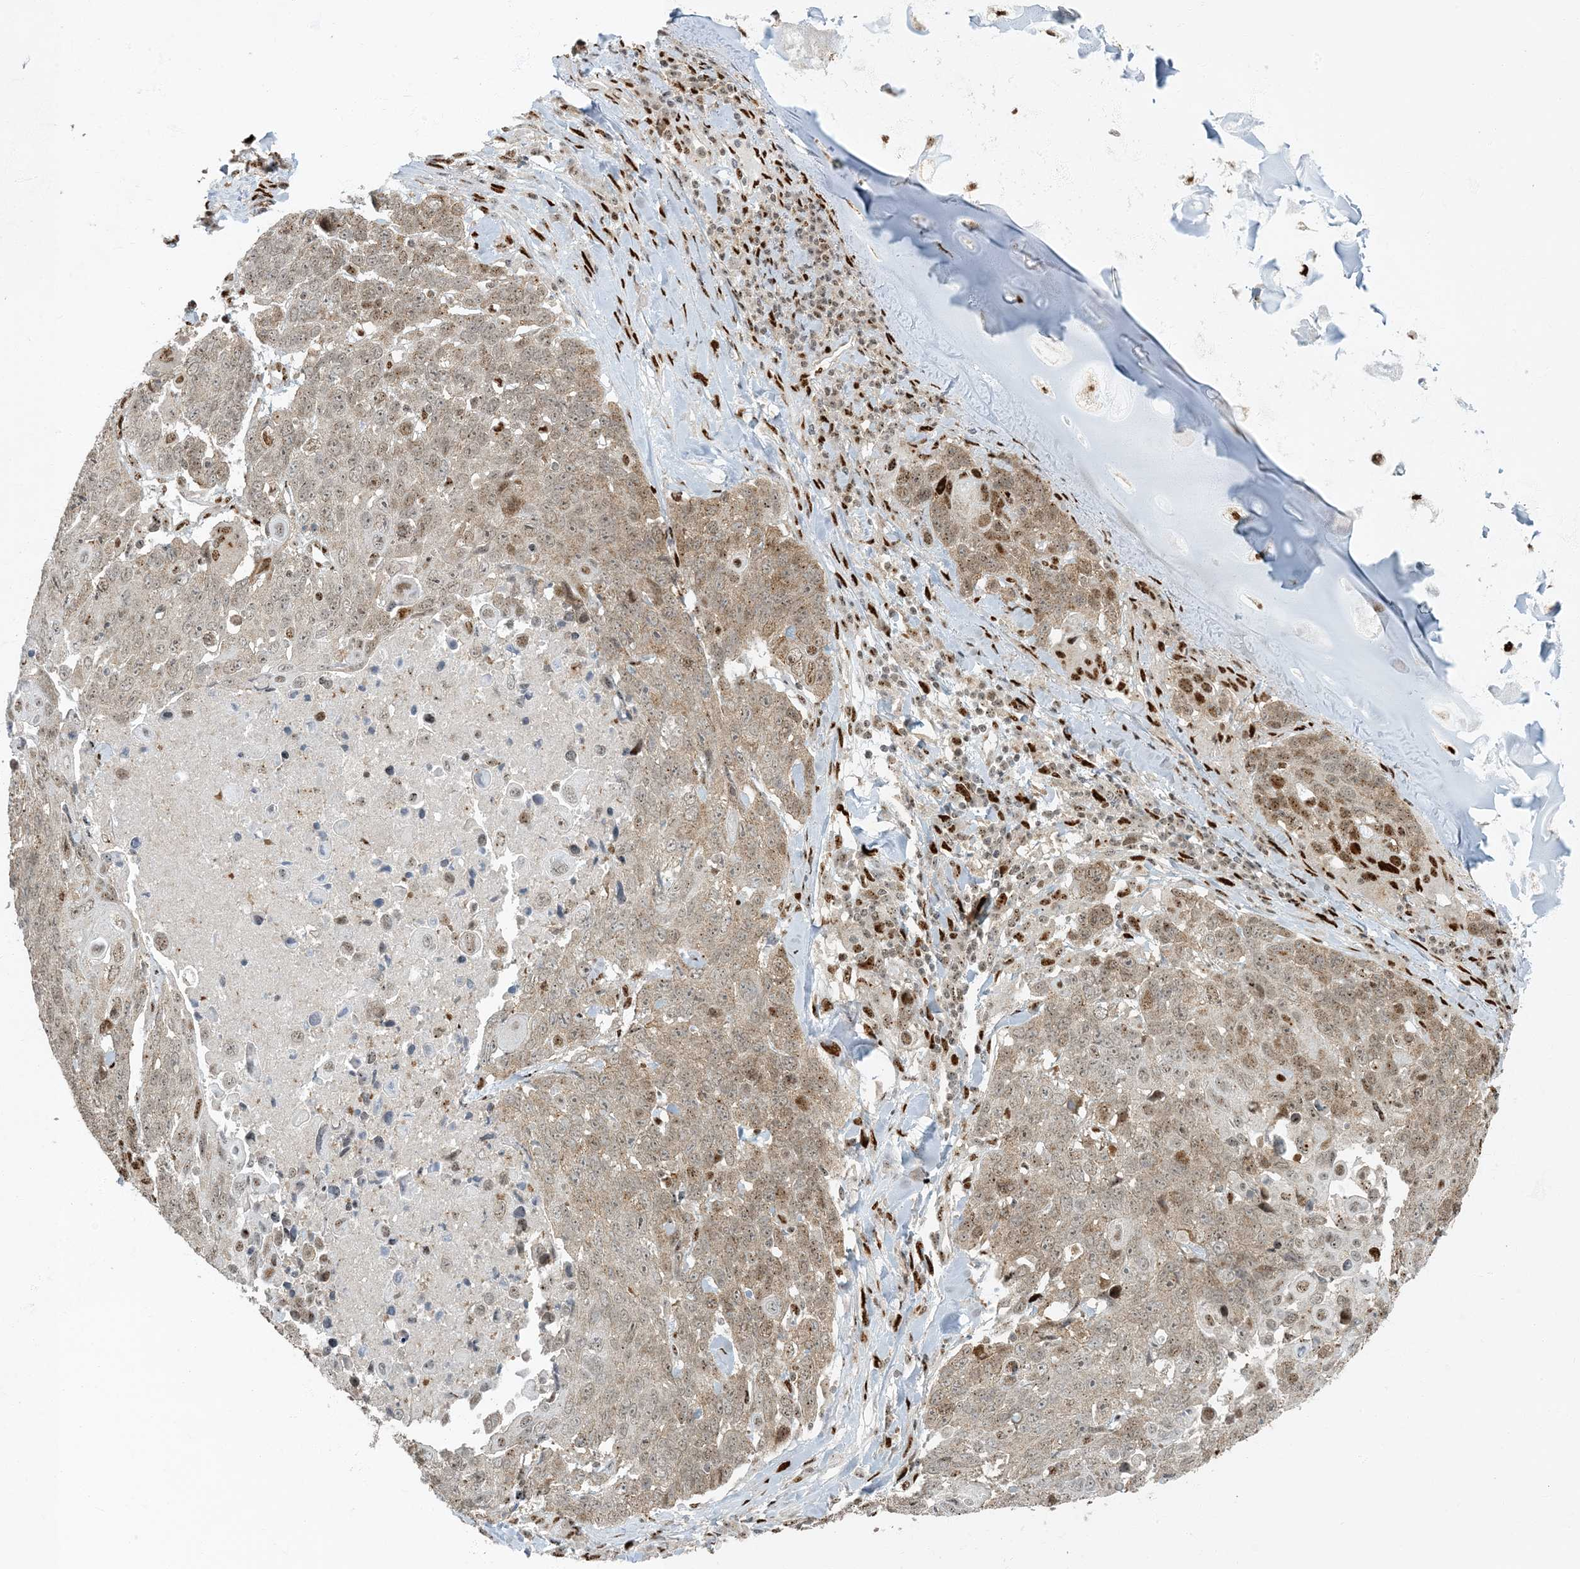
{"staining": {"intensity": "weak", "quantity": ">75%", "location": "cytoplasmic/membranous,nuclear"}, "tissue": "lung cancer", "cell_type": "Tumor cells", "image_type": "cancer", "snomed": [{"axis": "morphology", "description": "Squamous cell carcinoma, NOS"}, {"axis": "topography", "description": "Lung"}], "caption": "Protein expression by immunohistochemistry reveals weak cytoplasmic/membranous and nuclear positivity in approximately >75% of tumor cells in lung squamous cell carcinoma.", "gene": "MBD1", "patient": {"sex": "male", "age": 66}}